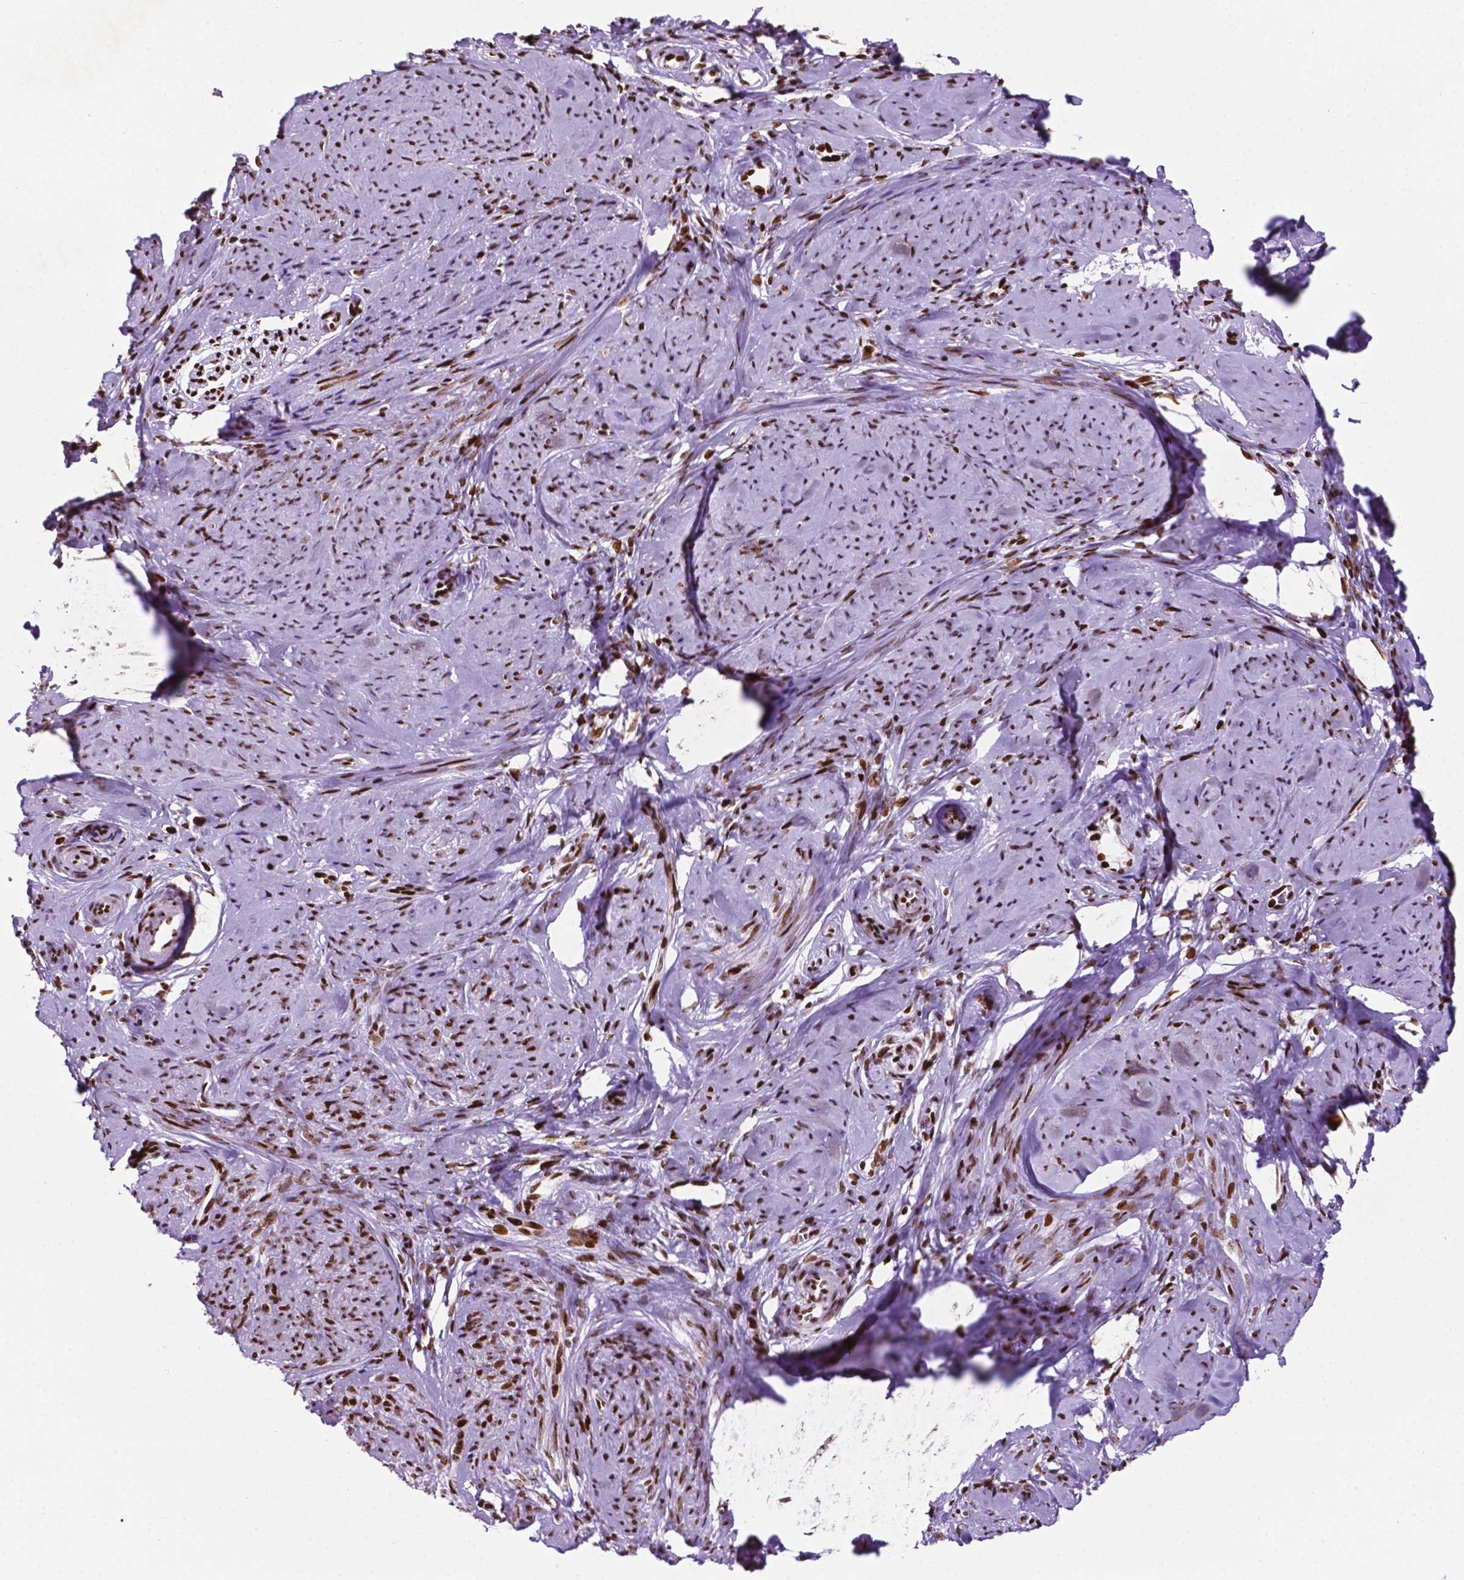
{"staining": {"intensity": "strong", "quantity": ">75%", "location": "nuclear"}, "tissue": "smooth muscle", "cell_type": "Smooth muscle cells", "image_type": "normal", "snomed": [{"axis": "morphology", "description": "Normal tissue, NOS"}, {"axis": "topography", "description": "Smooth muscle"}], "caption": "Strong nuclear protein staining is appreciated in about >75% of smooth muscle cells in smooth muscle. Nuclei are stained in blue.", "gene": "TMEM250", "patient": {"sex": "female", "age": 48}}